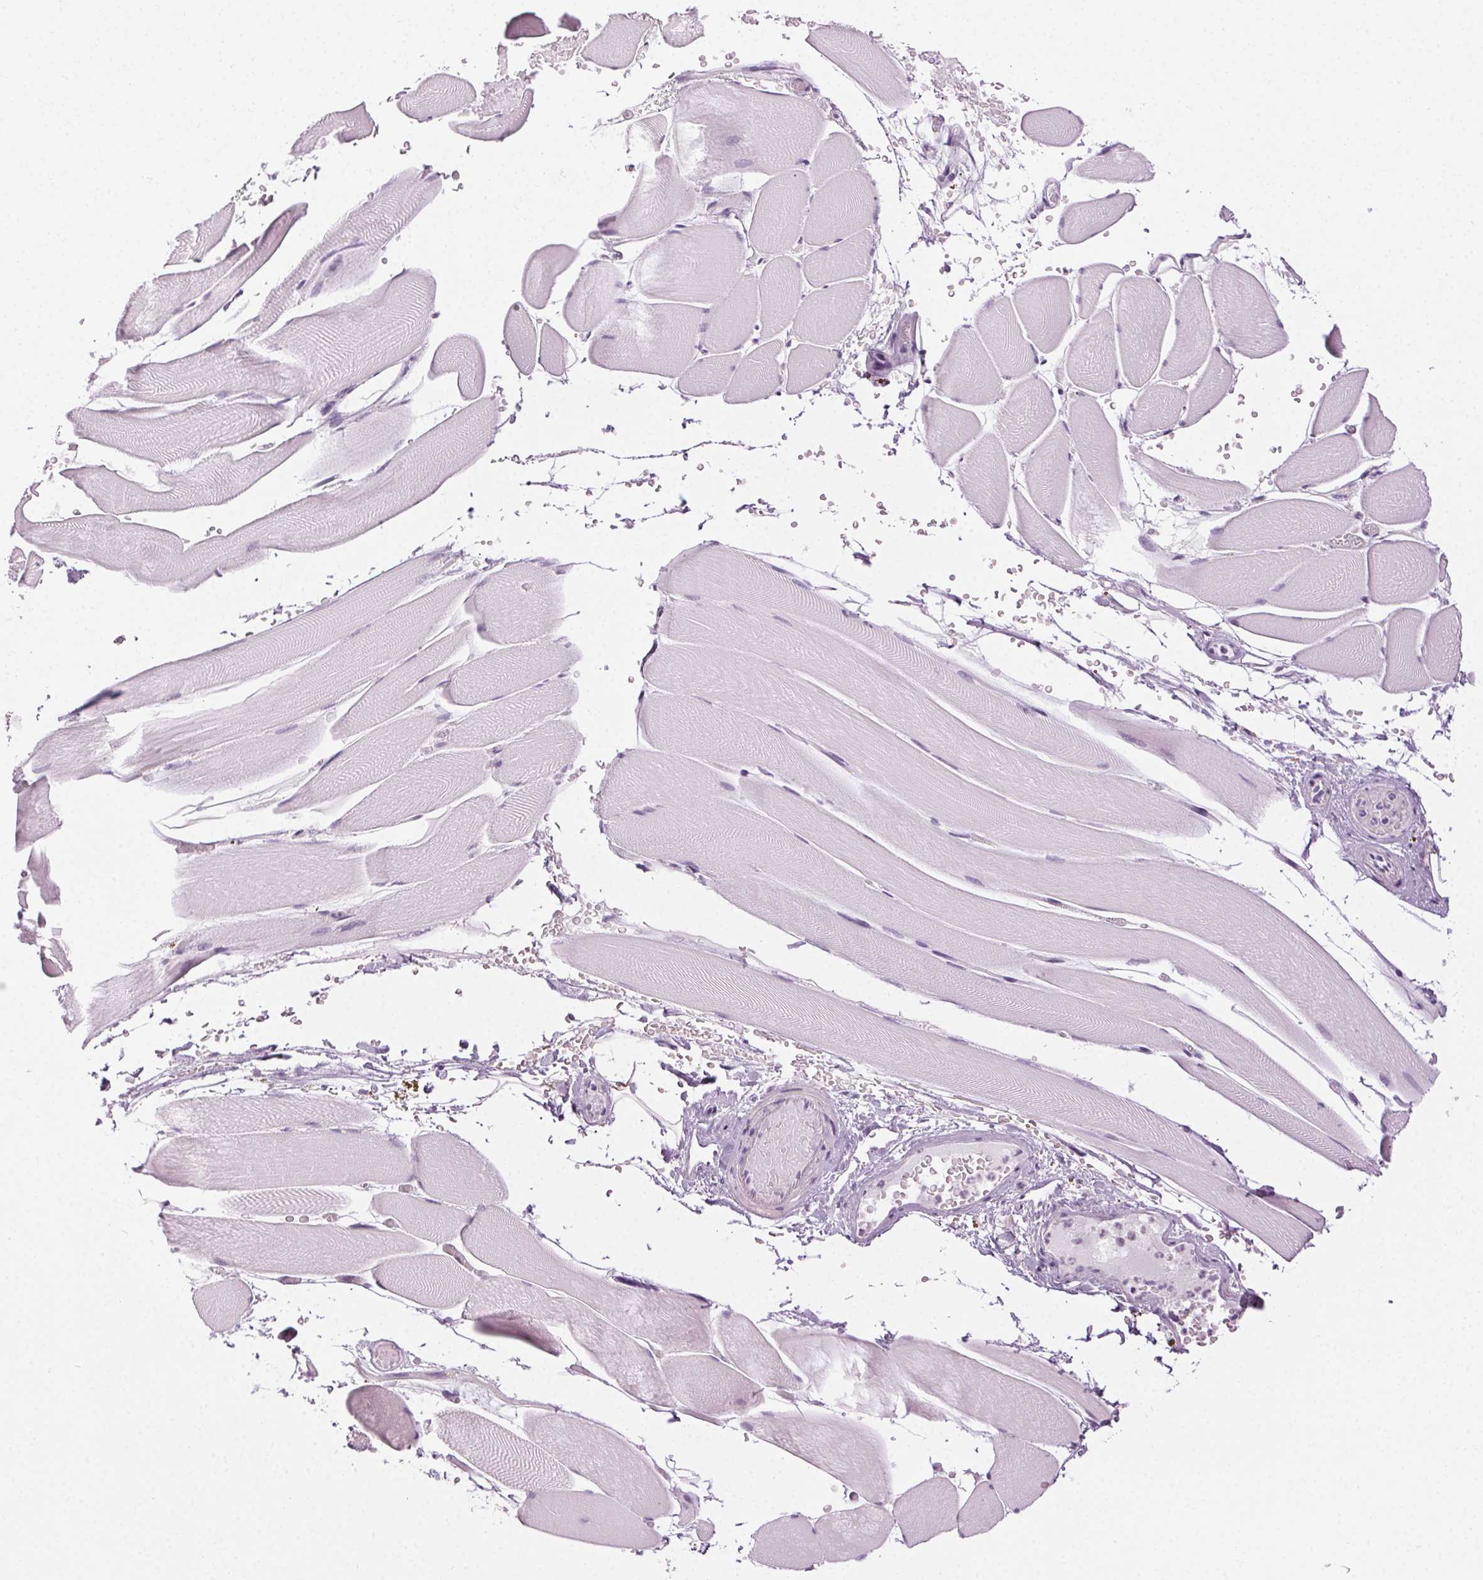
{"staining": {"intensity": "negative", "quantity": "none", "location": "none"}, "tissue": "skeletal muscle", "cell_type": "Myocytes", "image_type": "normal", "snomed": [{"axis": "morphology", "description": "Normal tissue, NOS"}, {"axis": "topography", "description": "Skeletal muscle"}], "caption": "Human skeletal muscle stained for a protein using immunohistochemistry (IHC) reveals no positivity in myocytes.", "gene": "AIF1L", "patient": {"sex": "female", "age": 37}}